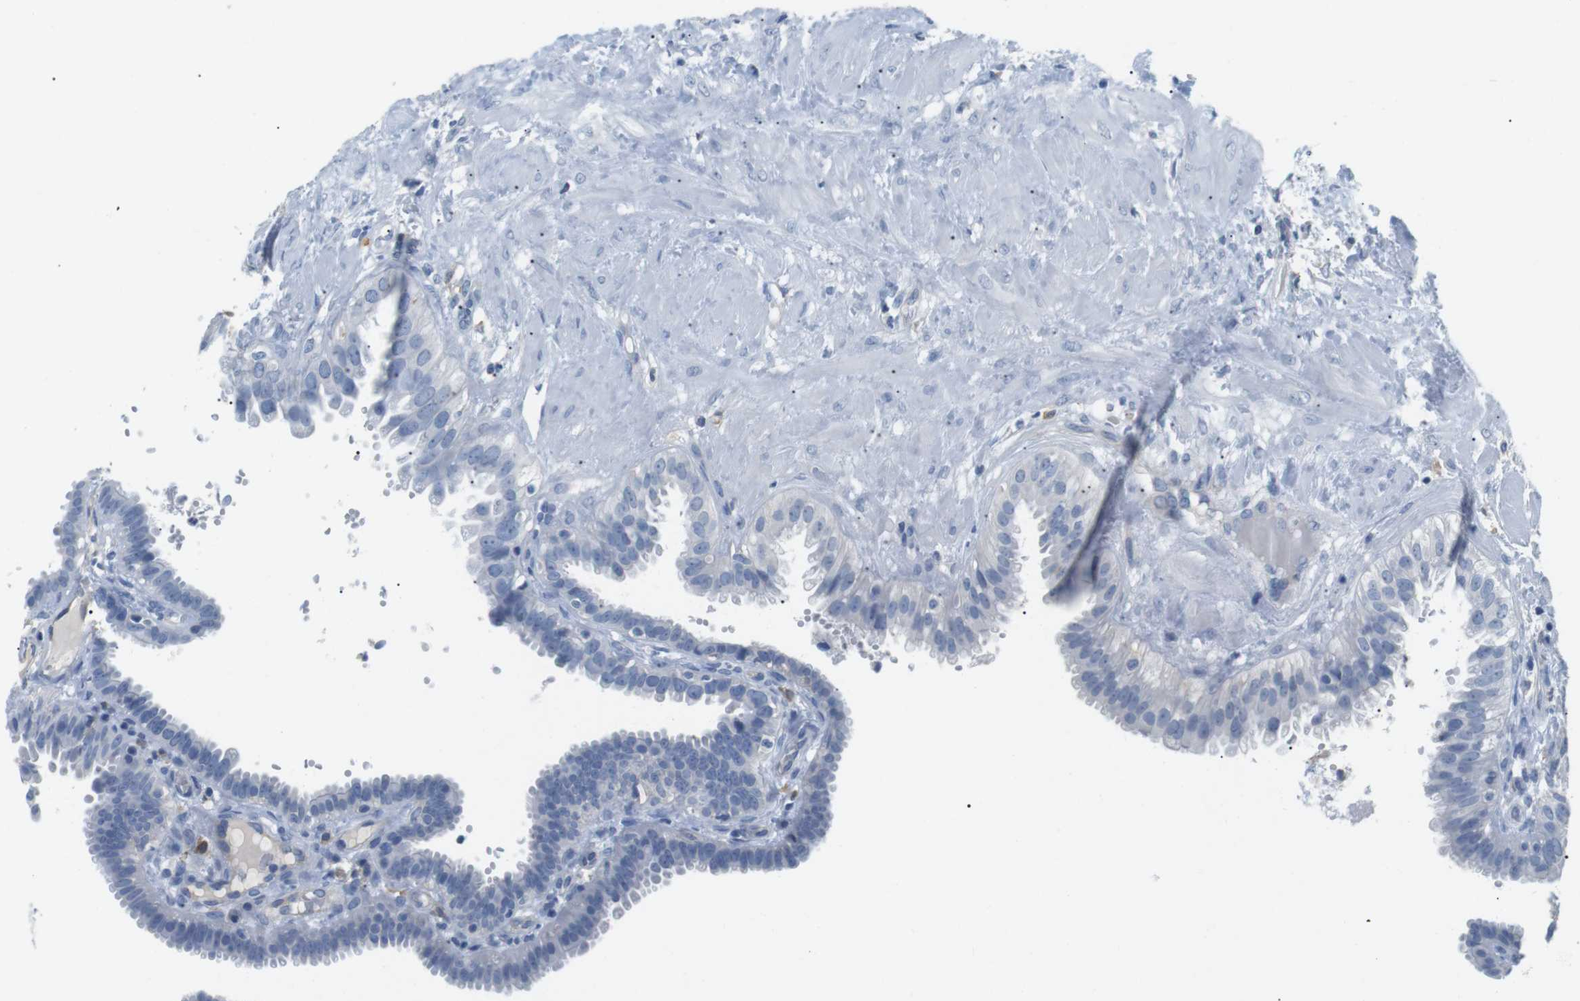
{"staining": {"intensity": "negative", "quantity": "none", "location": "none"}, "tissue": "fallopian tube", "cell_type": "Glandular cells", "image_type": "normal", "snomed": [{"axis": "morphology", "description": "Normal tissue, NOS"}, {"axis": "topography", "description": "Fallopian tube"}, {"axis": "topography", "description": "Placenta"}], "caption": "IHC of unremarkable human fallopian tube shows no staining in glandular cells.", "gene": "FCGRT", "patient": {"sex": "female", "age": 34}}